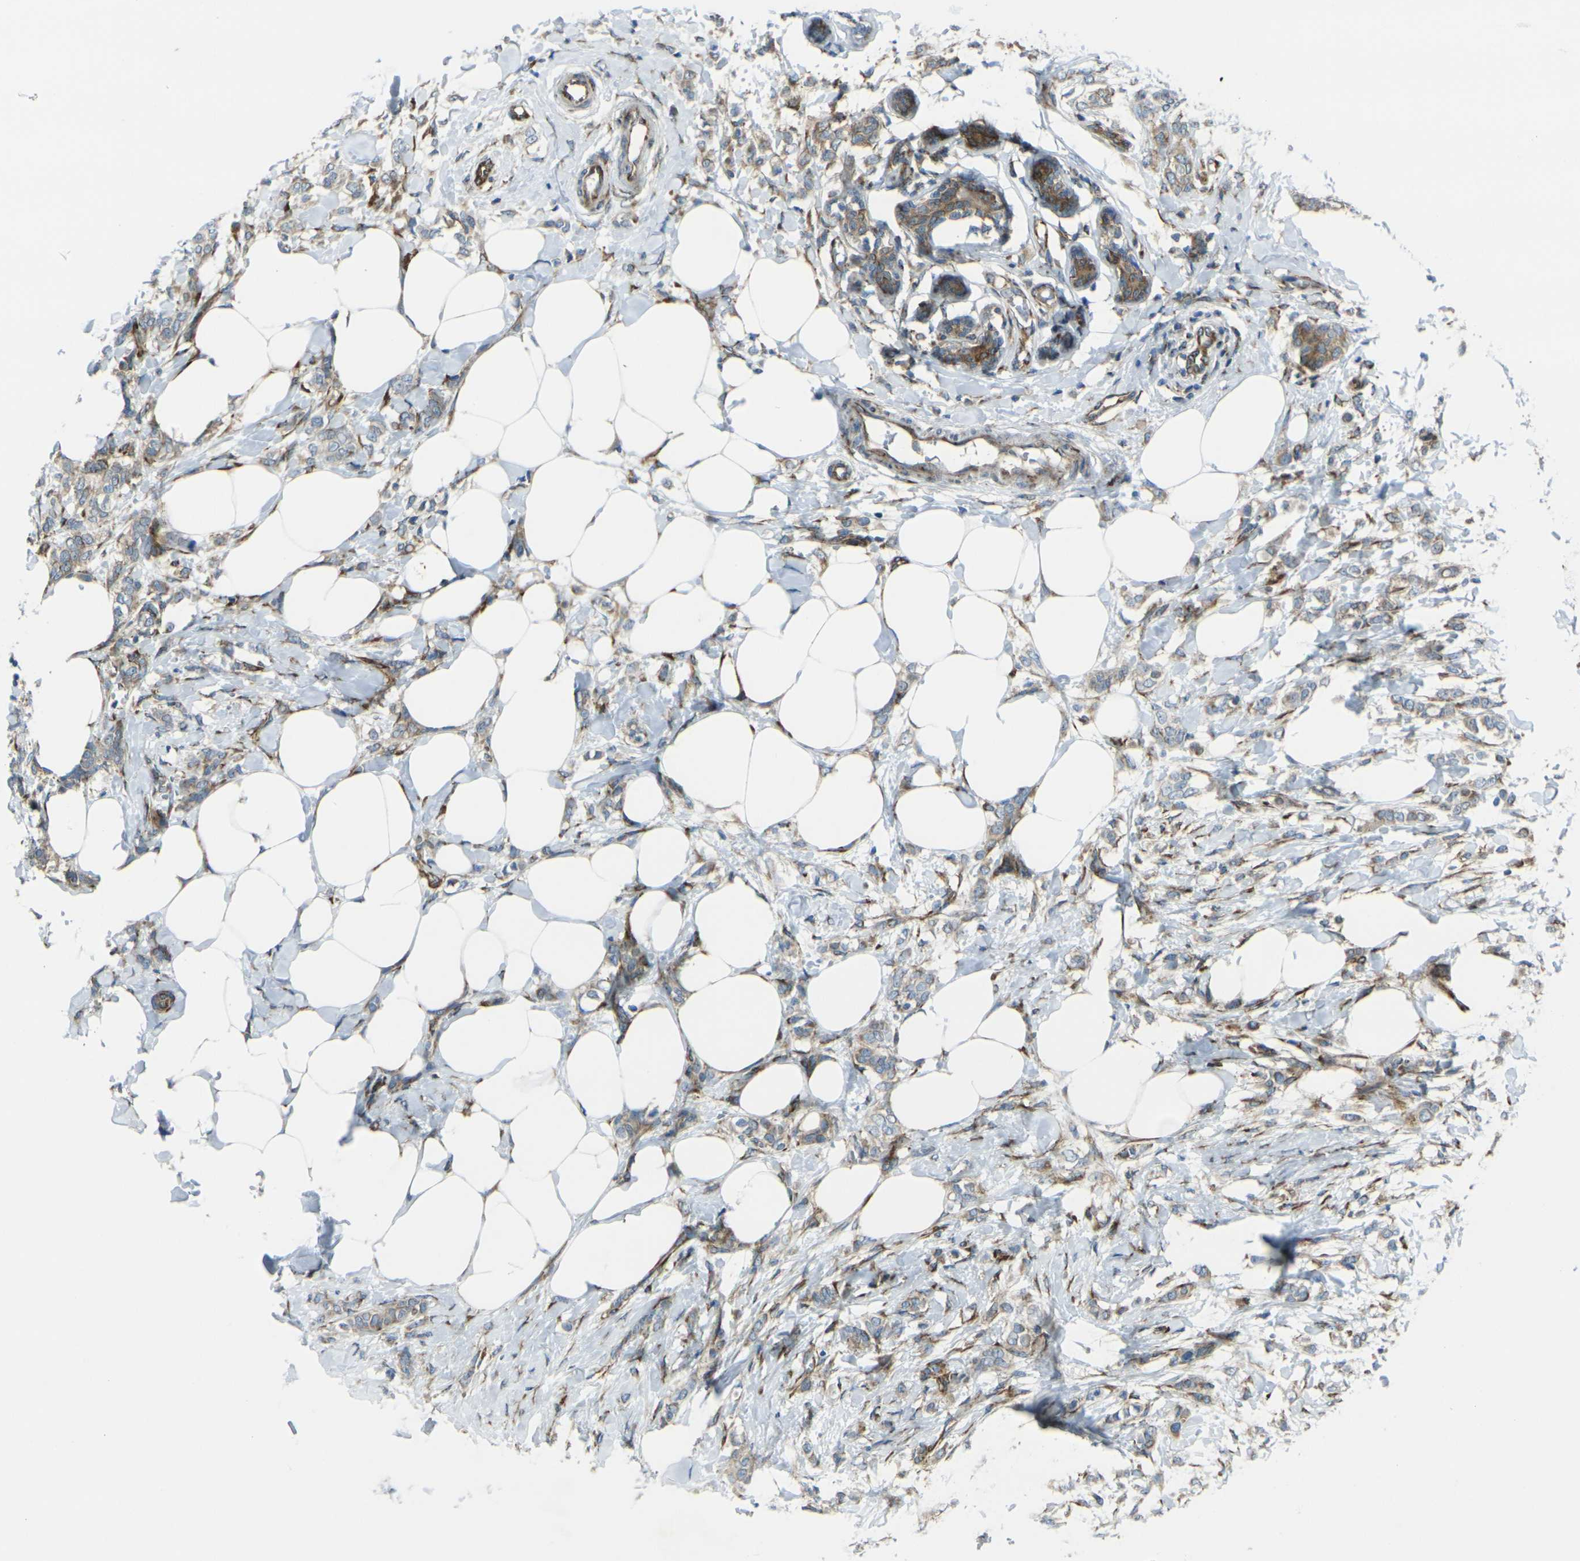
{"staining": {"intensity": "moderate", "quantity": "25%-75%", "location": "cytoplasmic/membranous"}, "tissue": "breast cancer", "cell_type": "Tumor cells", "image_type": "cancer", "snomed": [{"axis": "morphology", "description": "Lobular carcinoma, in situ"}, {"axis": "morphology", "description": "Lobular carcinoma"}, {"axis": "topography", "description": "Breast"}], "caption": "Lobular carcinoma in situ (breast) stained with DAB immunohistochemistry (IHC) exhibits medium levels of moderate cytoplasmic/membranous staining in approximately 25%-75% of tumor cells.", "gene": "CELSR2", "patient": {"sex": "female", "age": 41}}